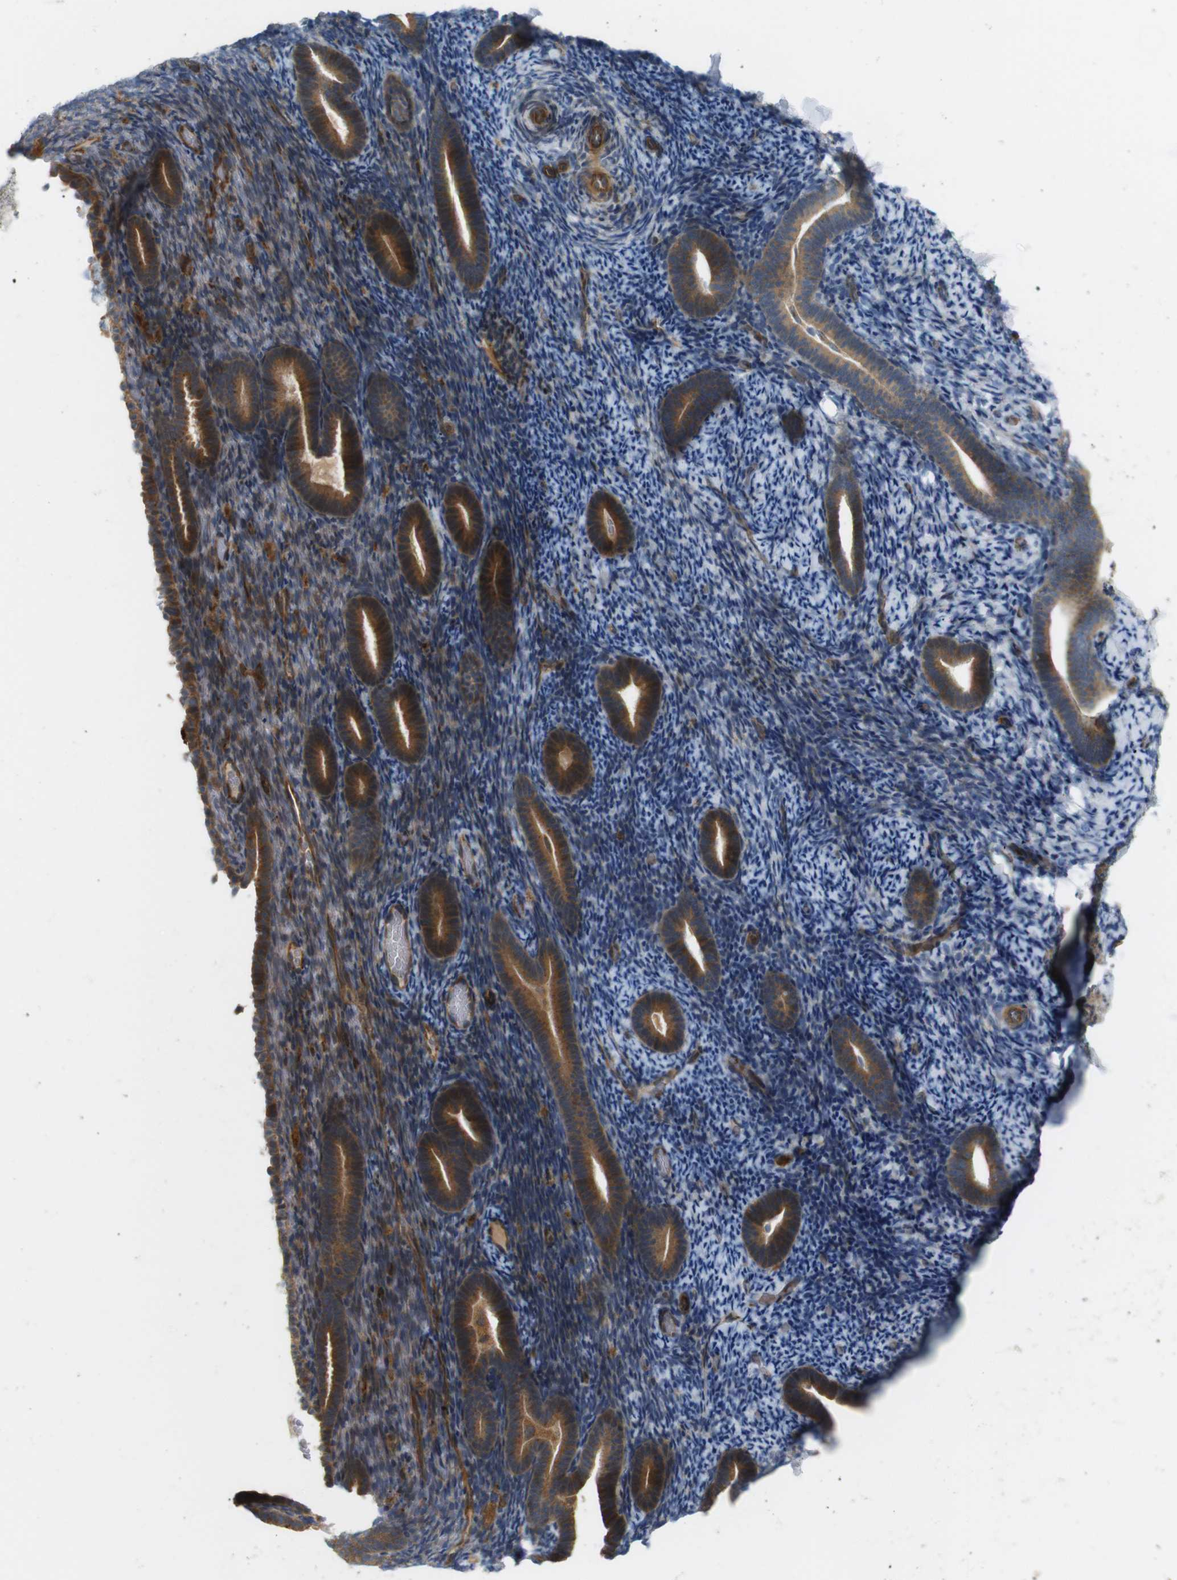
{"staining": {"intensity": "negative", "quantity": "none", "location": "none"}, "tissue": "endometrium", "cell_type": "Cells in endometrial stroma", "image_type": "normal", "snomed": [{"axis": "morphology", "description": "Normal tissue, NOS"}, {"axis": "topography", "description": "Endometrium"}], "caption": "High power microscopy histopathology image of an immunohistochemistry (IHC) micrograph of normal endometrium, revealing no significant expression in cells in endometrial stroma.", "gene": "RPTOR", "patient": {"sex": "female", "age": 51}}